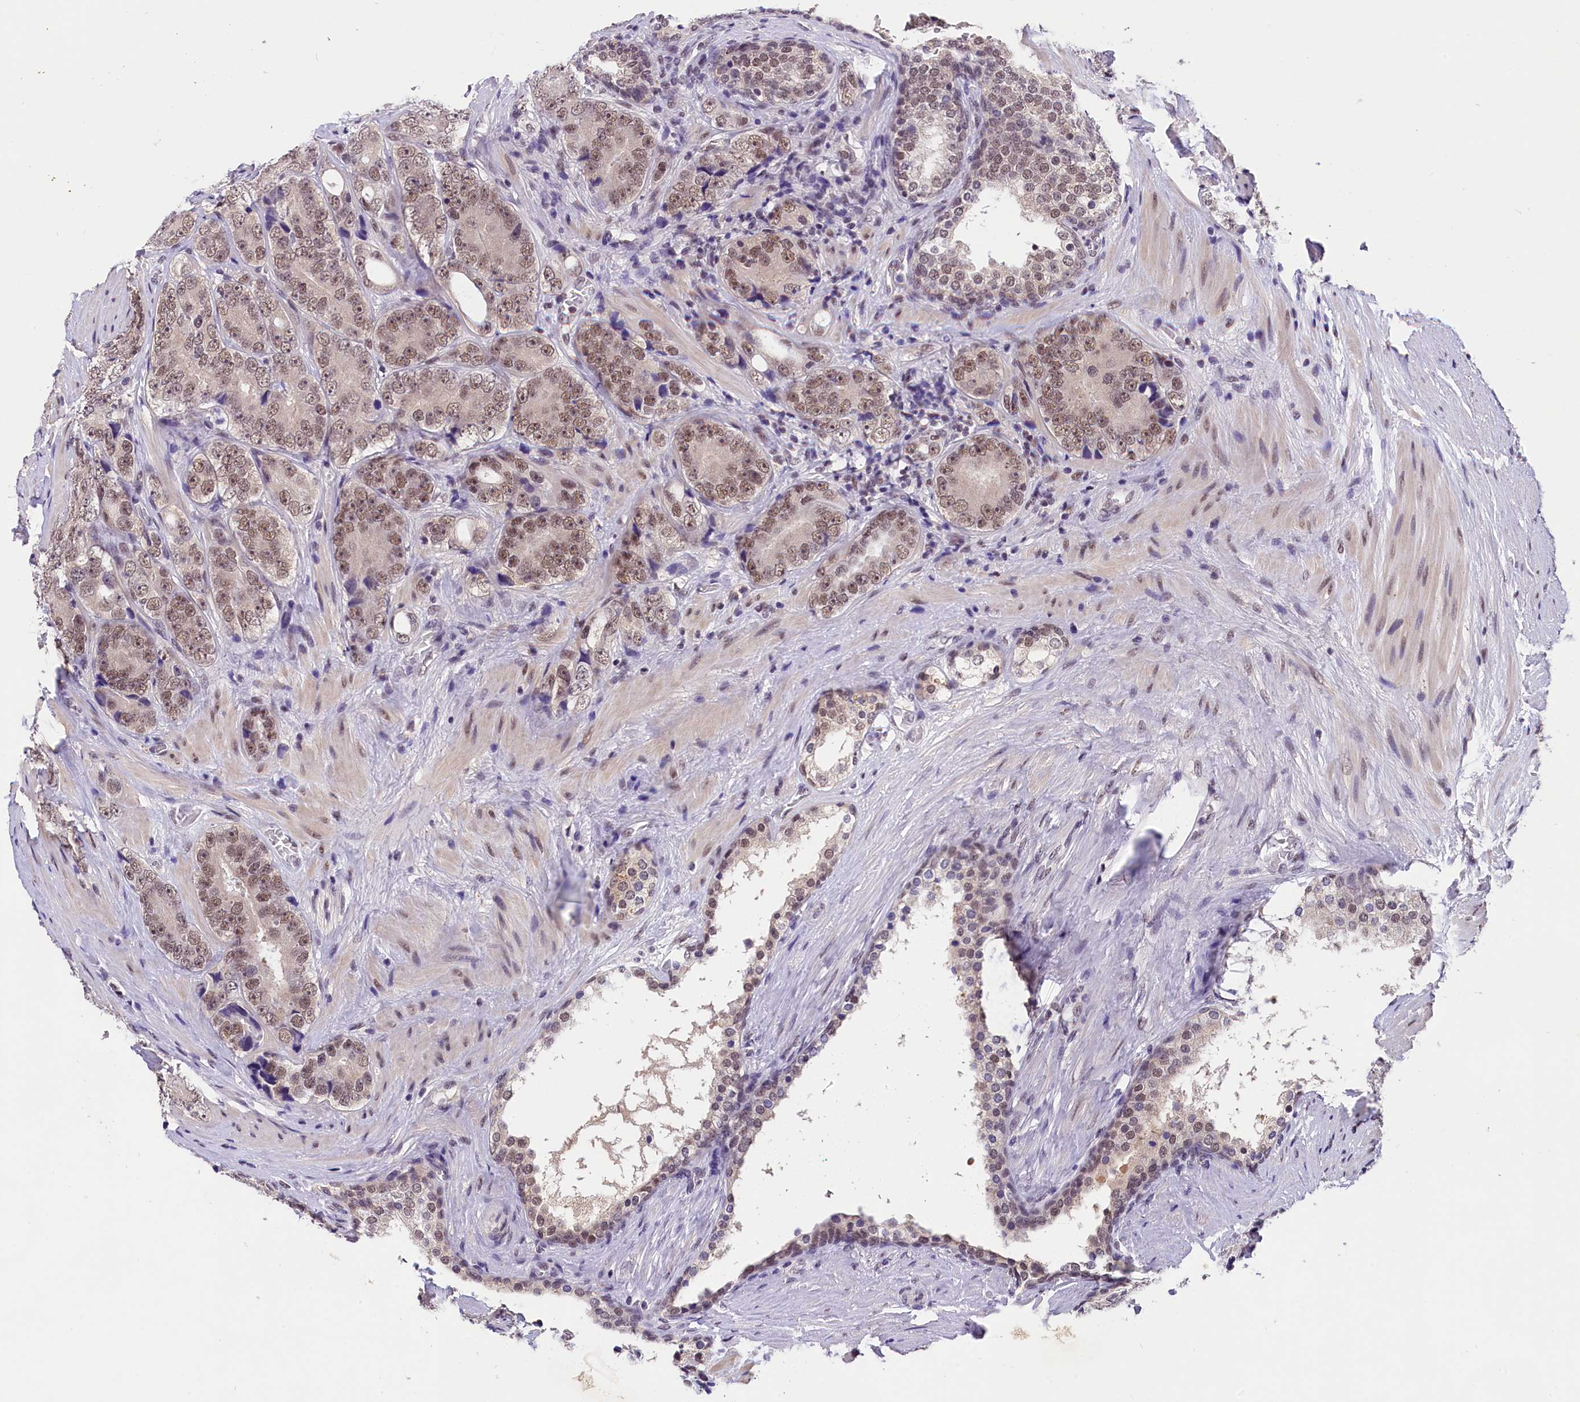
{"staining": {"intensity": "moderate", "quantity": ">75%", "location": "nuclear"}, "tissue": "prostate cancer", "cell_type": "Tumor cells", "image_type": "cancer", "snomed": [{"axis": "morphology", "description": "Adenocarcinoma, High grade"}, {"axis": "topography", "description": "Prostate"}], "caption": "Human adenocarcinoma (high-grade) (prostate) stained for a protein (brown) shows moderate nuclear positive expression in approximately >75% of tumor cells.", "gene": "ZC3H4", "patient": {"sex": "male", "age": 56}}